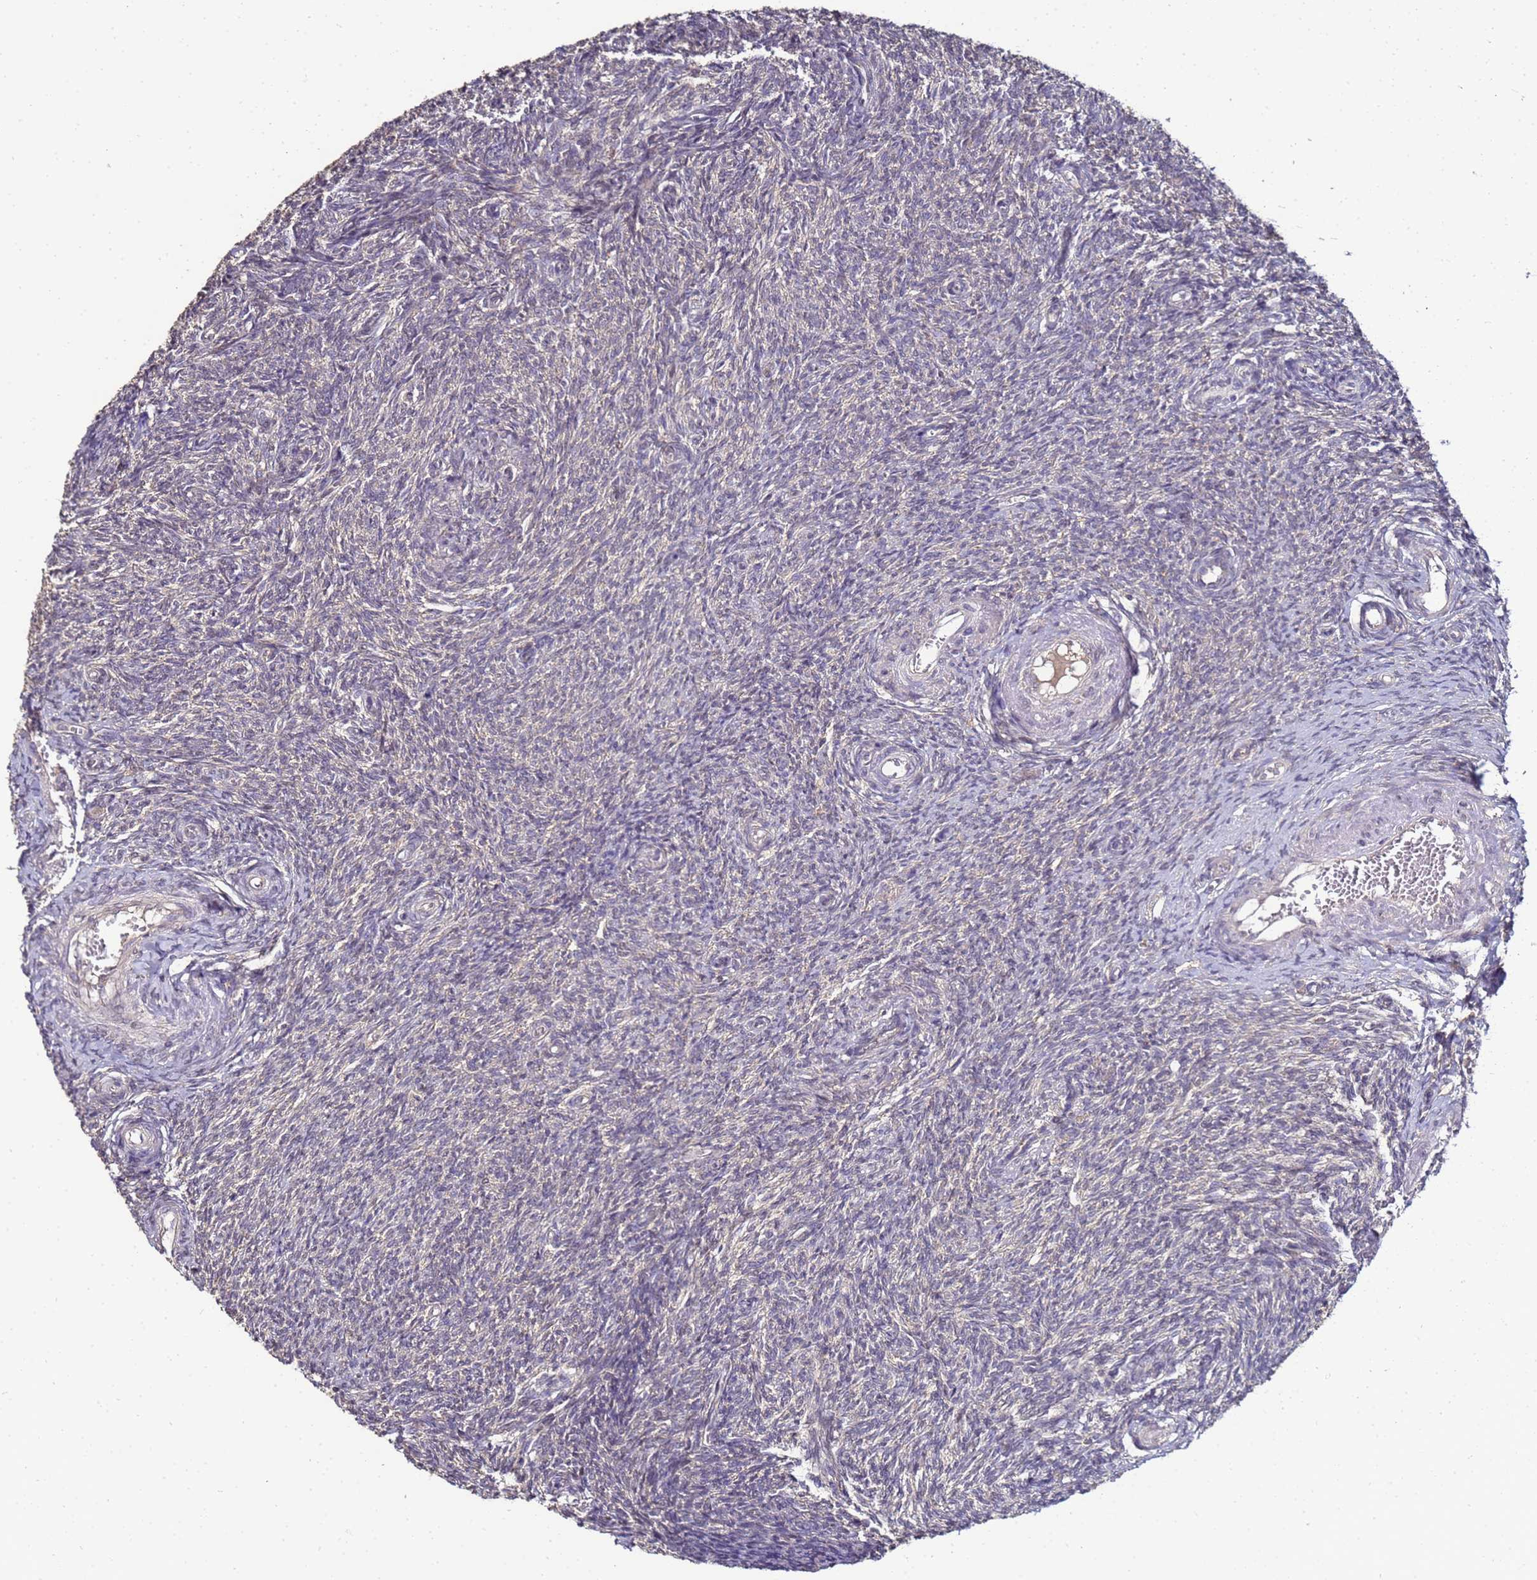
{"staining": {"intensity": "negative", "quantity": "none", "location": "none"}, "tissue": "ovary", "cell_type": "Ovarian stroma cells", "image_type": "normal", "snomed": [{"axis": "morphology", "description": "Normal tissue, NOS"}, {"axis": "topography", "description": "Ovary"}], "caption": "Protein analysis of unremarkable ovary shows no significant expression in ovarian stroma cells. The staining was performed using DAB to visualize the protein expression in brown, while the nuclei were stained in blue with hematoxylin (Magnification: 20x).", "gene": "ANKRD17", "patient": {"sex": "female", "age": 44}}